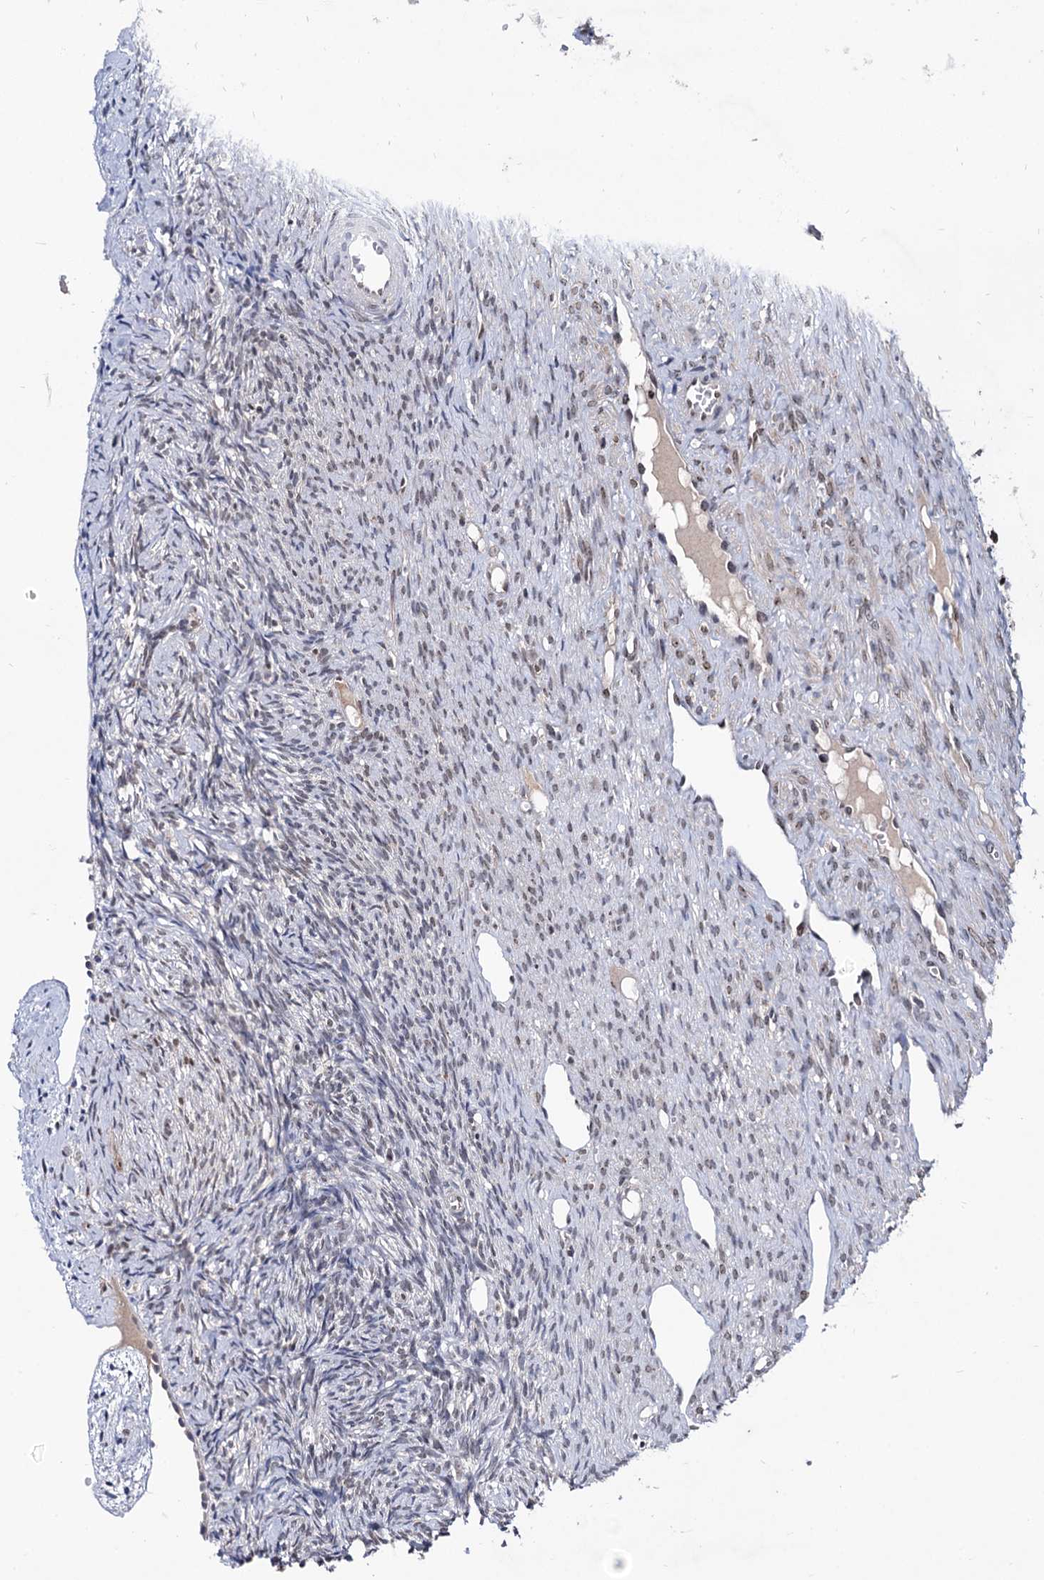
{"staining": {"intensity": "negative", "quantity": "none", "location": "none"}, "tissue": "ovary", "cell_type": "Ovarian stroma cells", "image_type": "normal", "snomed": [{"axis": "morphology", "description": "Normal tissue, NOS"}, {"axis": "topography", "description": "Ovary"}], "caption": "DAB immunohistochemical staining of benign ovary demonstrates no significant expression in ovarian stroma cells. (DAB IHC with hematoxylin counter stain).", "gene": "SMCHD1", "patient": {"sex": "female", "age": 51}}